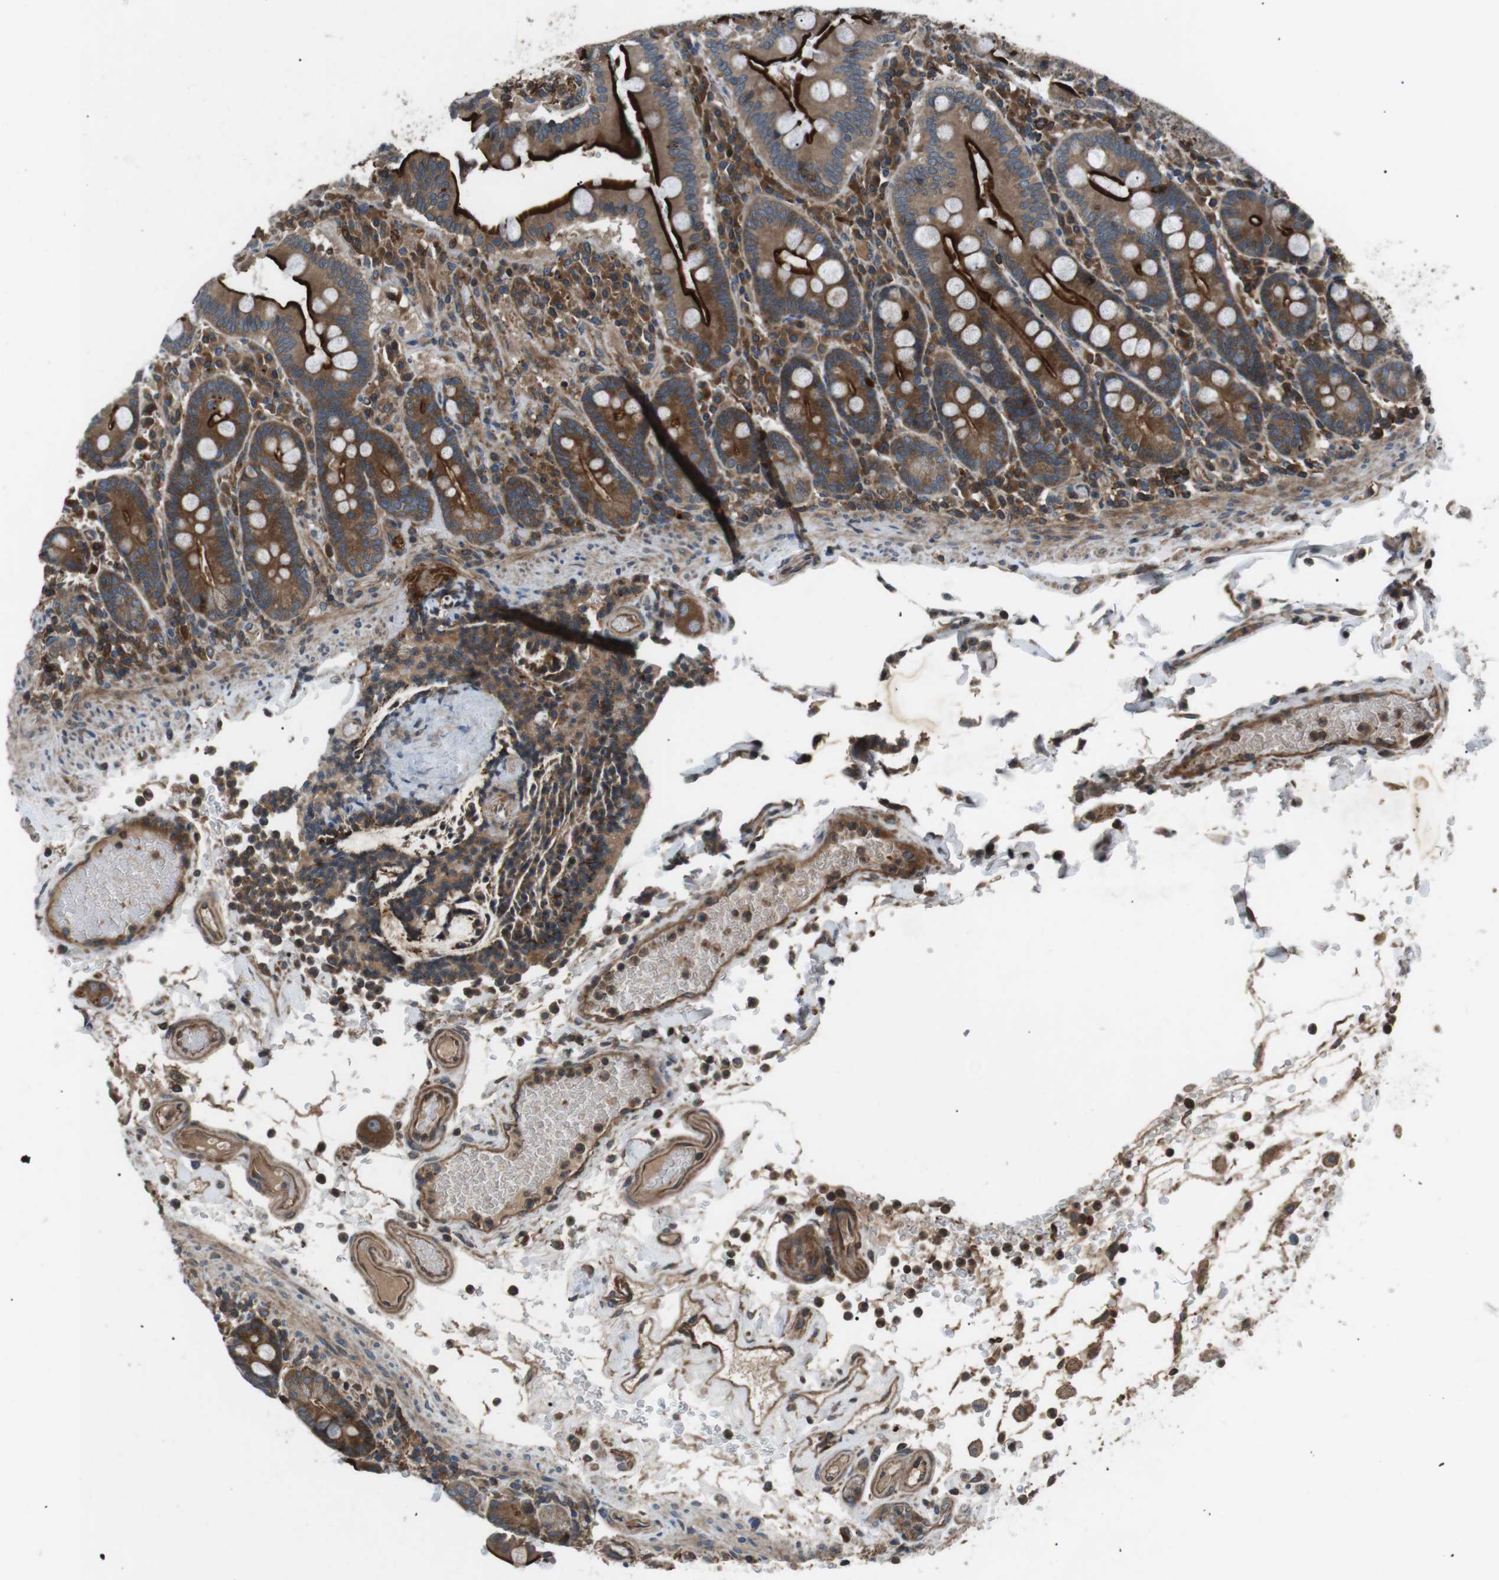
{"staining": {"intensity": "strong", "quantity": ">75%", "location": "cytoplasmic/membranous"}, "tissue": "duodenum", "cell_type": "Glandular cells", "image_type": "normal", "snomed": [{"axis": "morphology", "description": "Normal tissue, NOS"}, {"axis": "topography", "description": "Small intestine, NOS"}], "caption": "Duodenum was stained to show a protein in brown. There is high levels of strong cytoplasmic/membranous expression in about >75% of glandular cells. (brown staining indicates protein expression, while blue staining denotes nuclei).", "gene": "GPR161", "patient": {"sex": "female", "age": 71}}